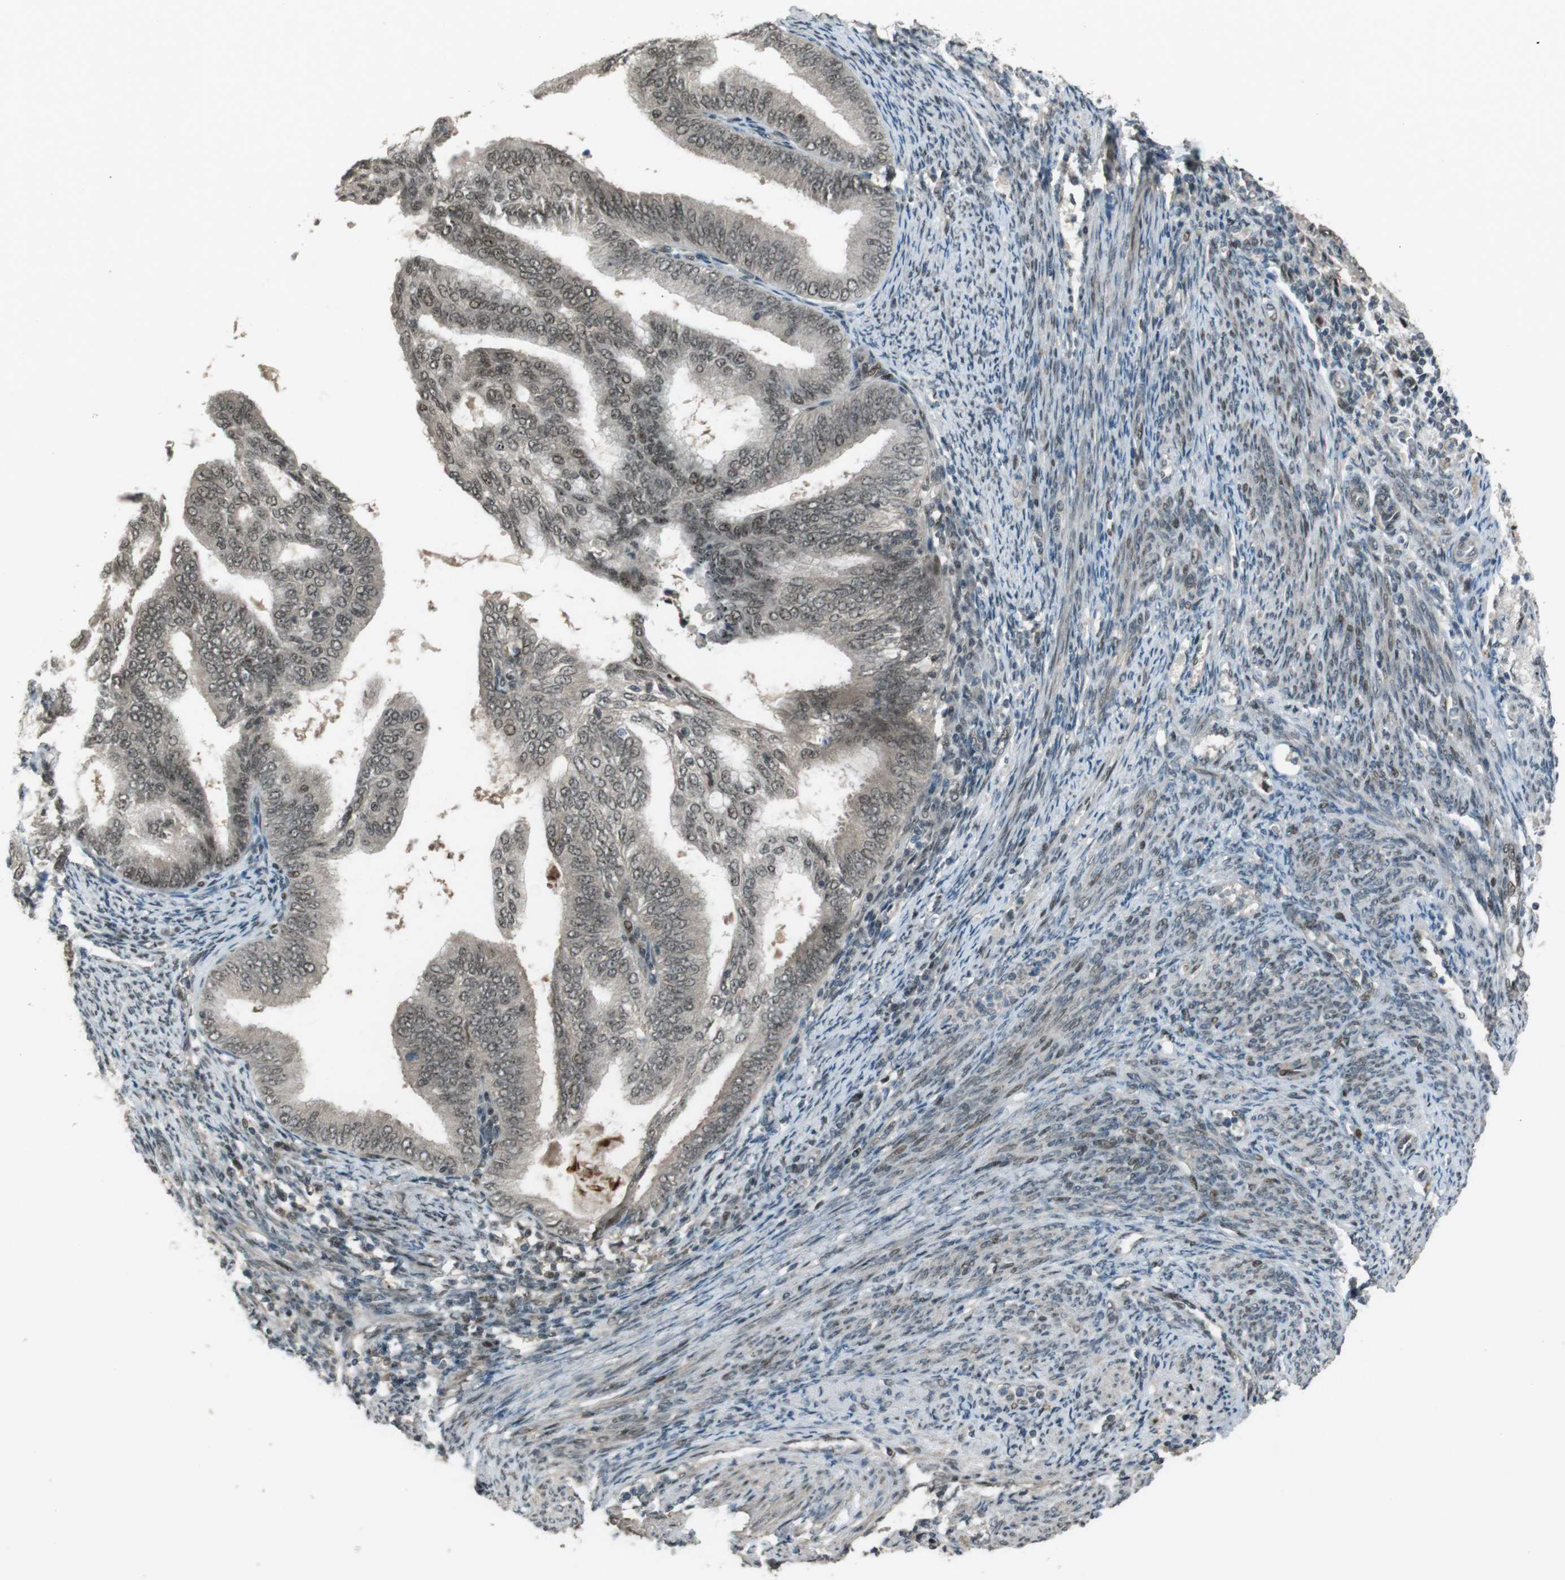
{"staining": {"intensity": "weak", "quantity": ">75%", "location": "cytoplasmic/membranous,nuclear"}, "tissue": "endometrial cancer", "cell_type": "Tumor cells", "image_type": "cancer", "snomed": [{"axis": "morphology", "description": "Adenocarcinoma, NOS"}, {"axis": "topography", "description": "Endometrium"}], "caption": "Adenocarcinoma (endometrial) stained with IHC displays weak cytoplasmic/membranous and nuclear staining in approximately >75% of tumor cells.", "gene": "SLITRK5", "patient": {"sex": "female", "age": 58}}